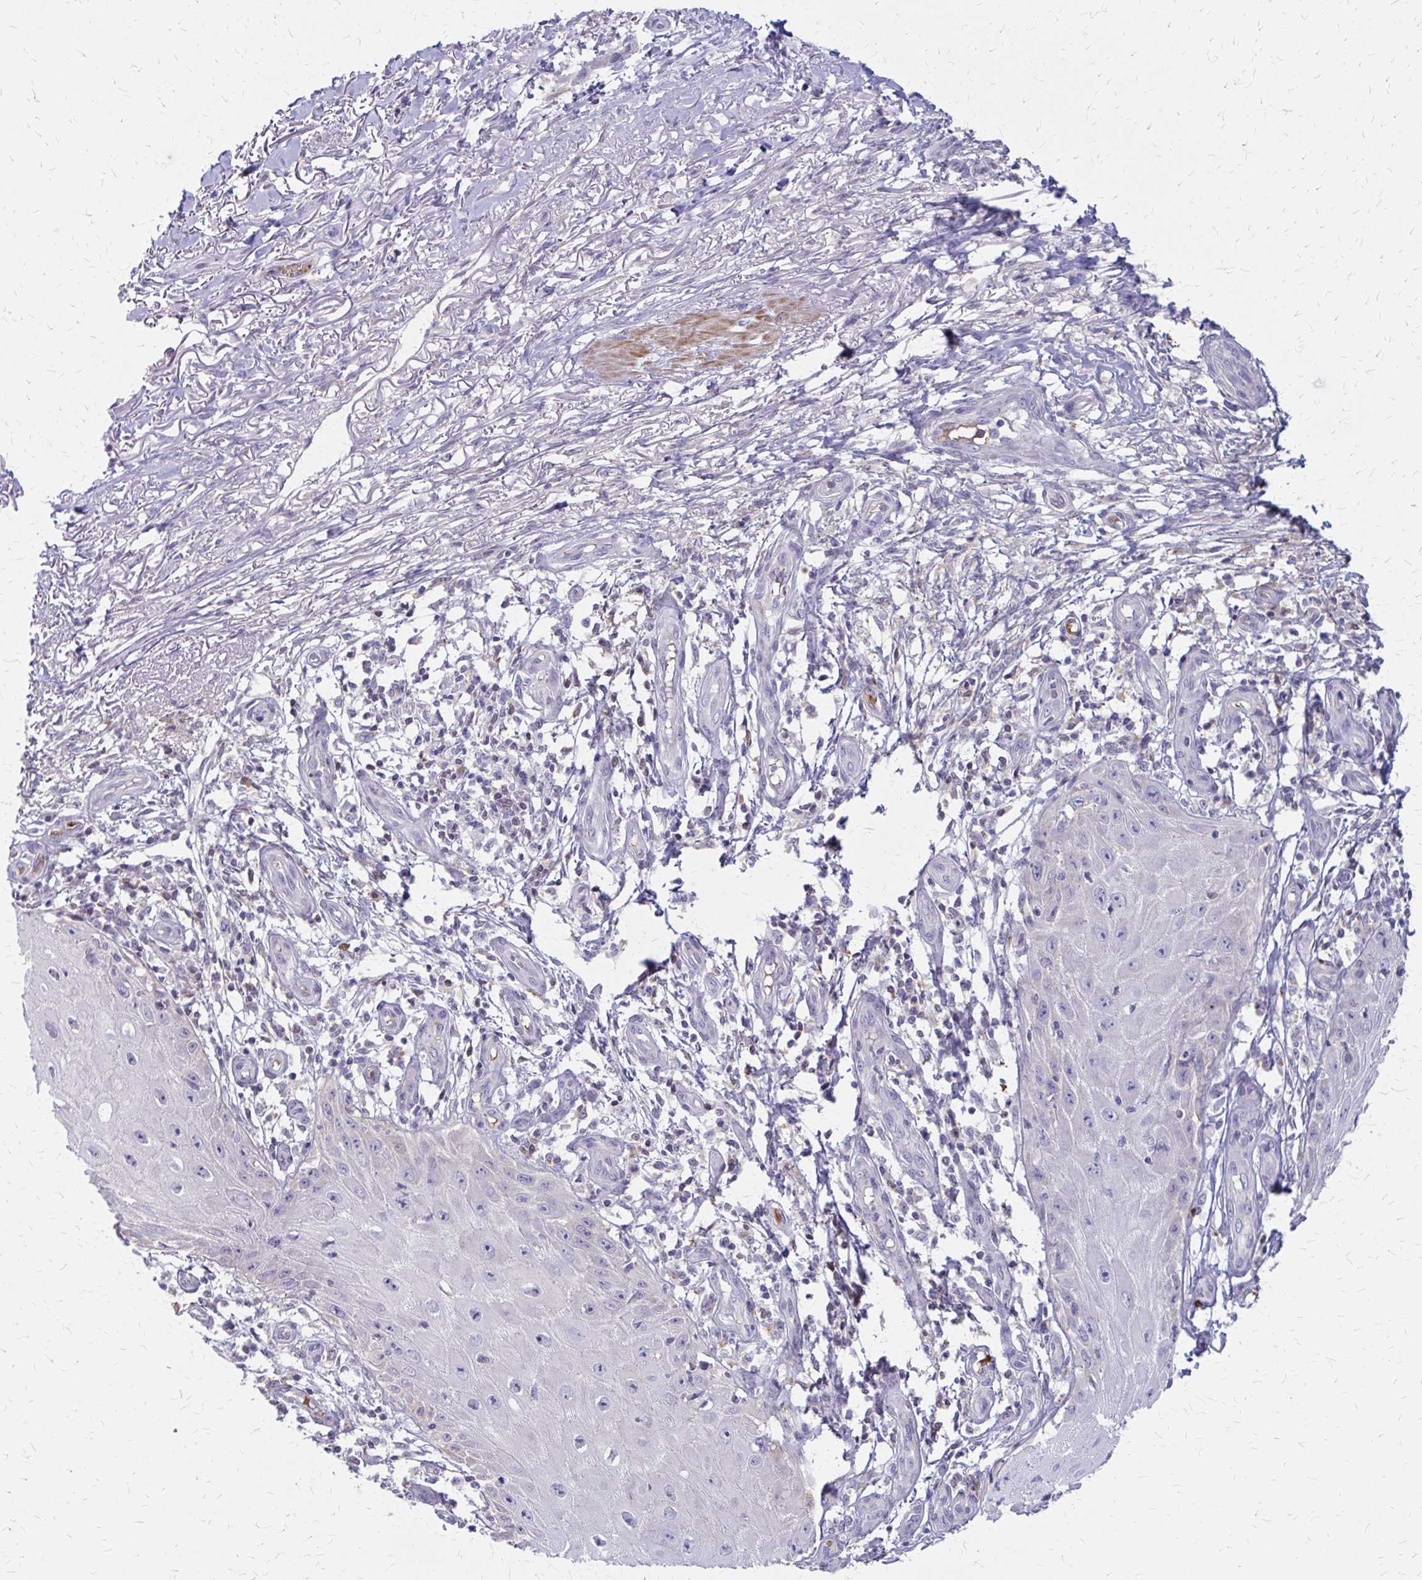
{"staining": {"intensity": "negative", "quantity": "none", "location": "none"}, "tissue": "skin cancer", "cell_type": "Tumor cells", "image_type": "cancer", "snomed": [{"axis": "morphology", "description": "Squamous cell carcinoma, NOS"}, {"axis": "topography", "description": "Skin"}], "caption": "Immunohistochemistry (IHC) micrograph of neoplastic tissue: skin cancer (squamous cell carcinoma) stained with DAB (3,3'-diaminobenzidine) shows no significant protein expression in tumor cells. (IHC, brightfield microscopy, high magnification).", "gene": "IFI44L", "patient": {"sex": "female", "age": 77}}